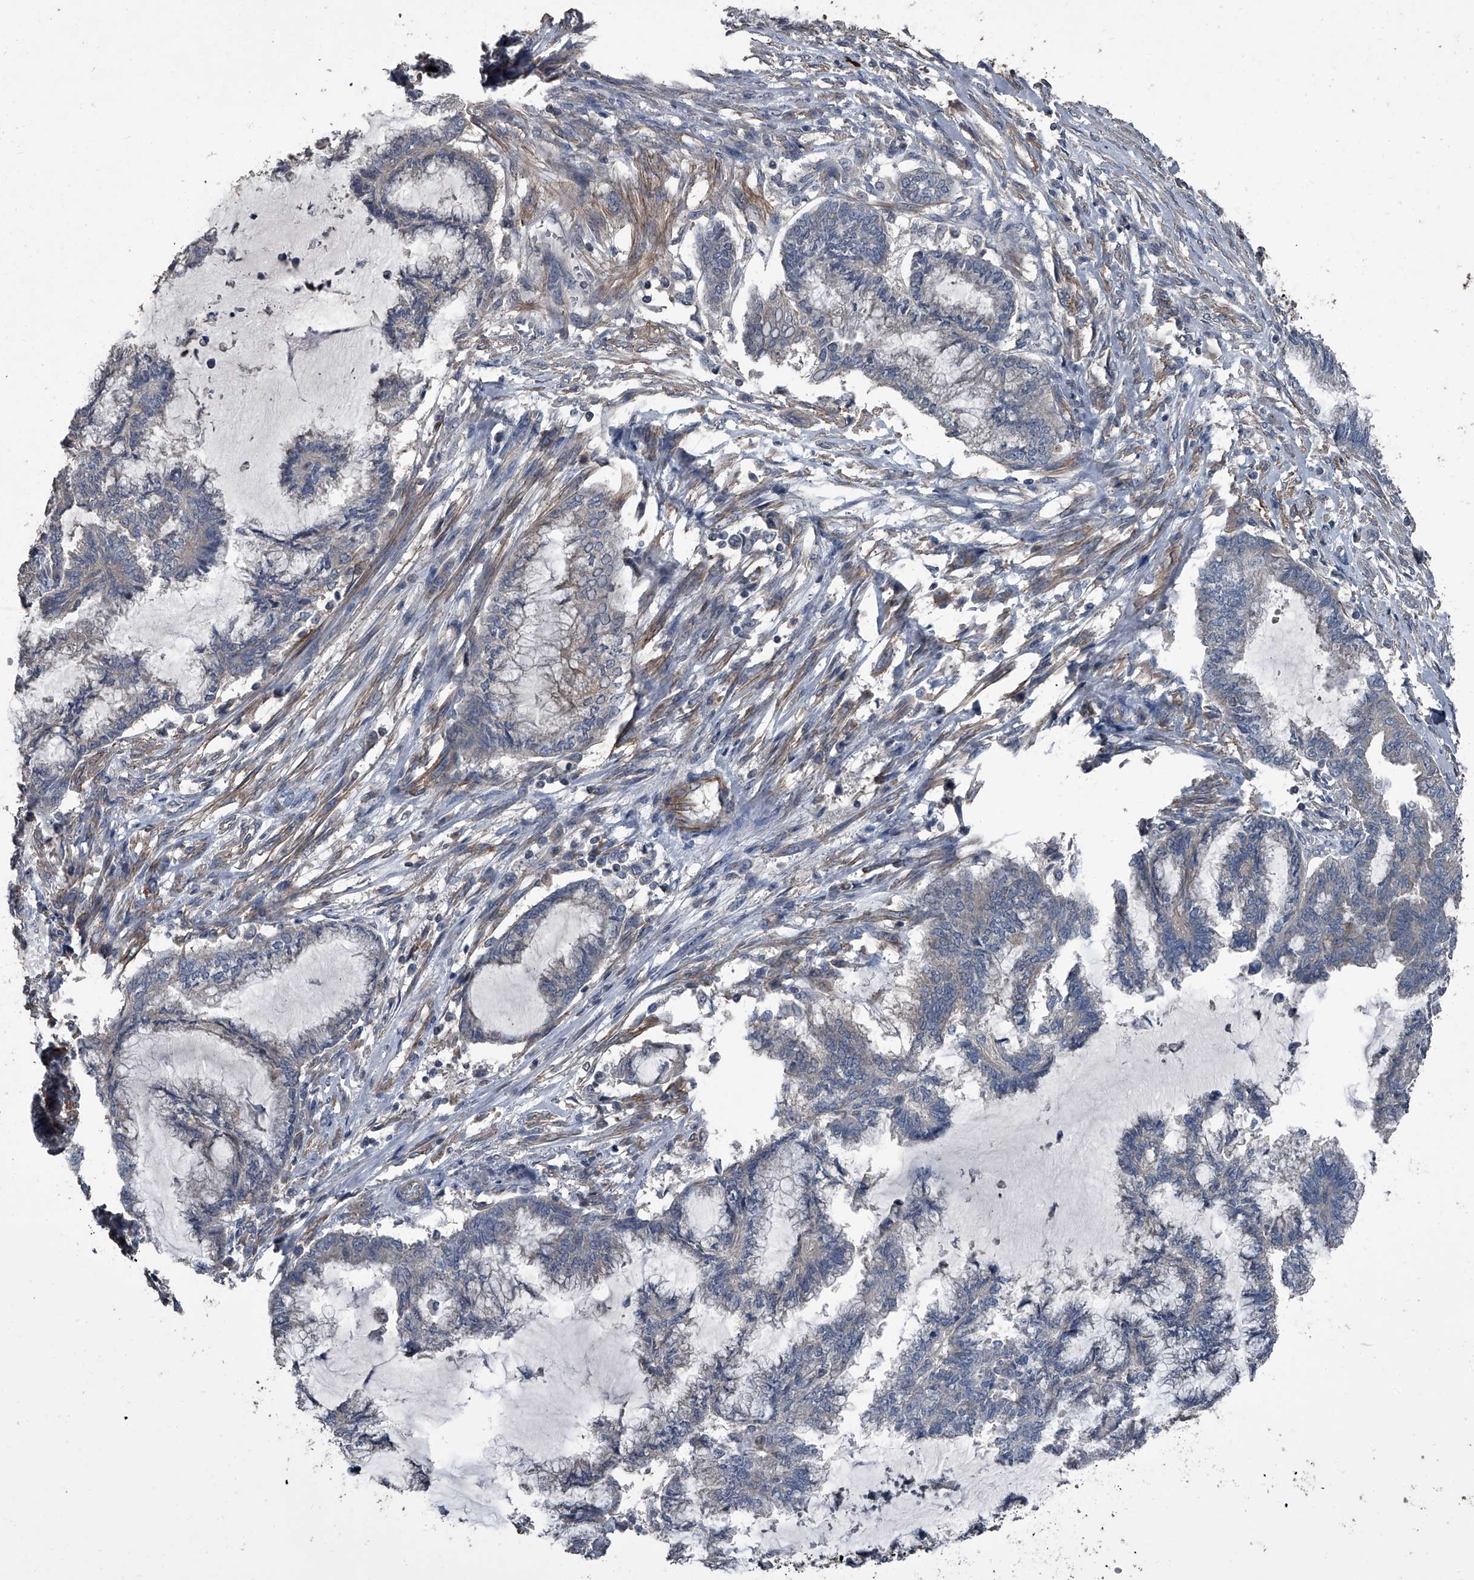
{"staining": {"intensity": "negative", "quantity": "none", "location": "none"}, "tissue": "endometrial cancer", "cell_type": "Tumor cells", "image_type": "cancer", "snomed": [{"axis": "morphology", "description": "Adenocarcinoma, NOS"}, {"axis": "topography", "description": "Endometrium"}], "caption": "This is a micrograph of IHC staining of endometrial adenocarcinoma, which shows no expression in tumor cells. The staining was performed using DAB (3,3'-diaminobenzidine) to visualize the protein expression in brown, while the nuclei were stained in blue with hematoxylin (Magnification: 20x).", "gene": "OARD1", "patient": {"sex": "female", "age": 86}}